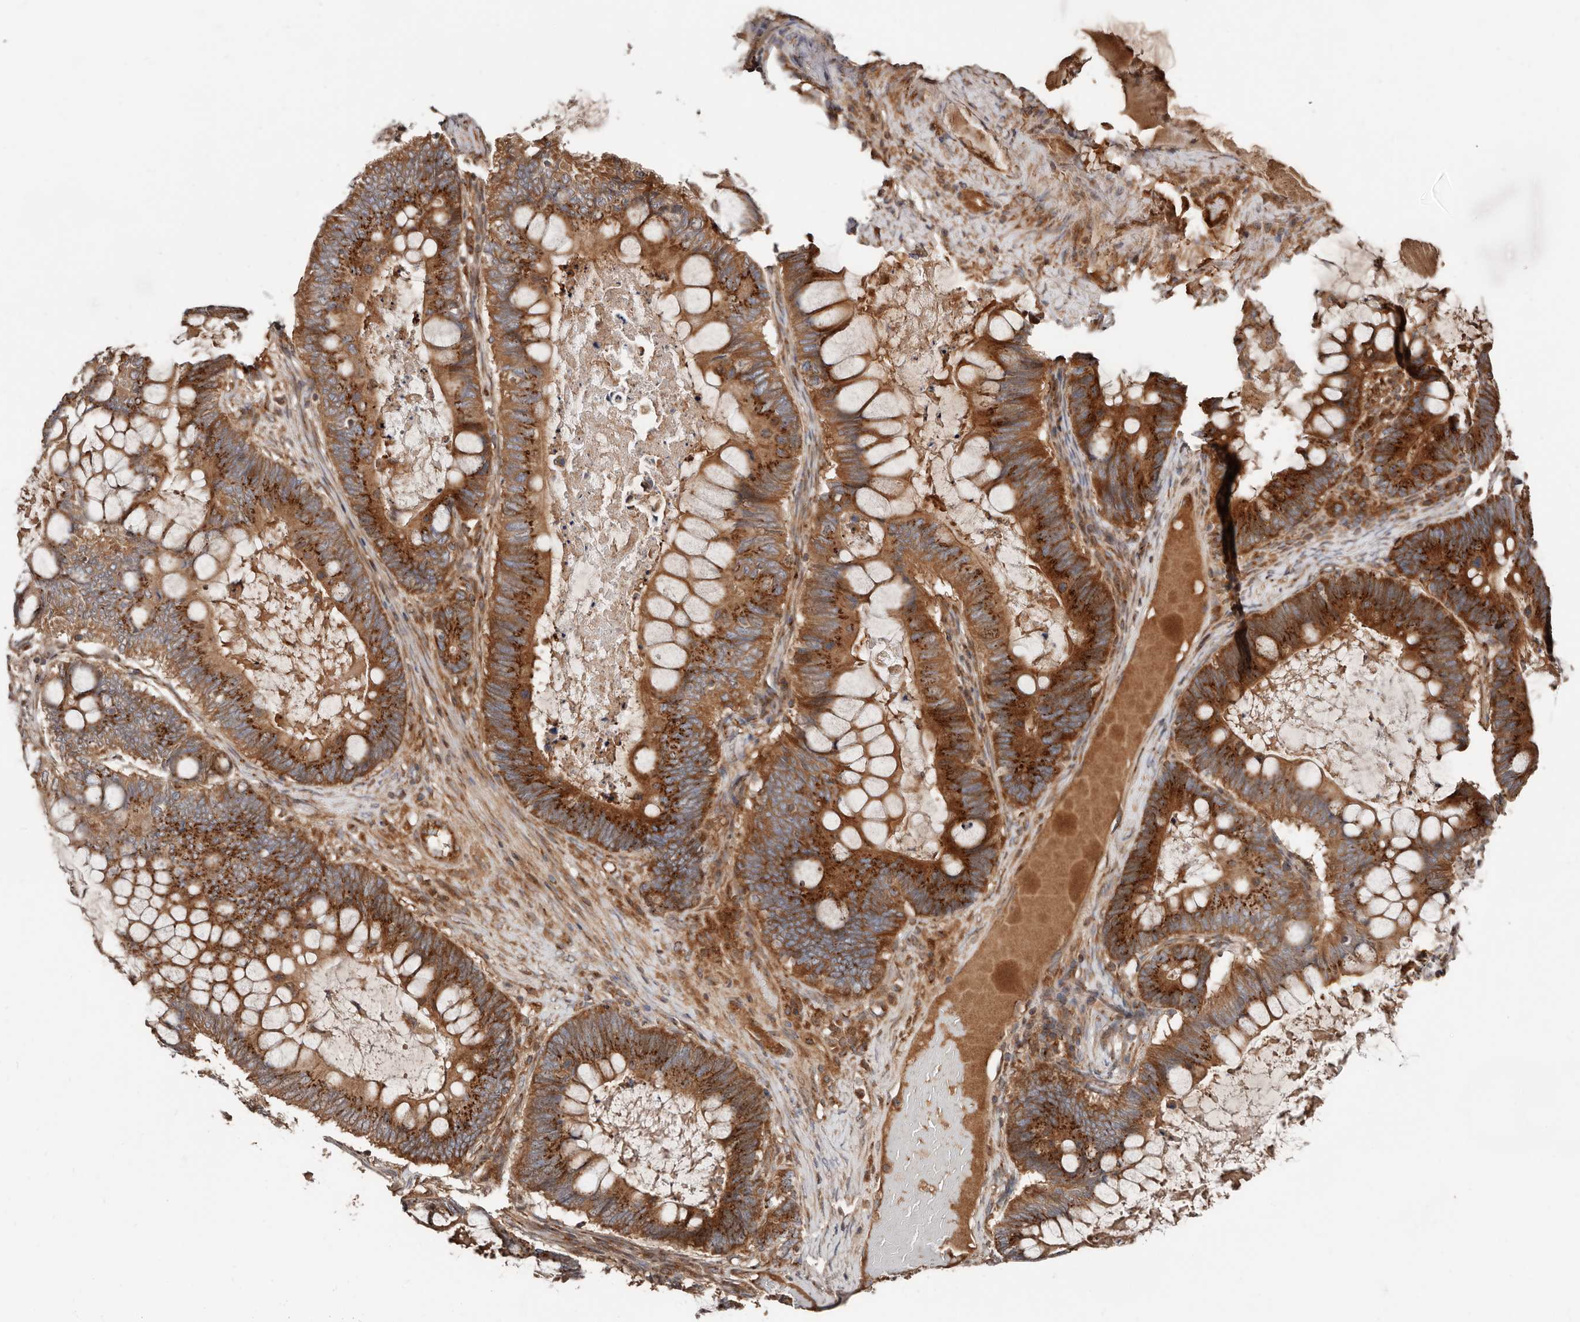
{"staining": {"intensity": "strong", "quantity": ">75%", "location": "cytoplasmic/membranous"}, "tissue": "ovarian cancer", "cell_type": "Tumor cells", "image_type": "cancer", "snomed": [{"axis": "morphology", "description": "Cystadenocarcinoma, mucinous, NOS"}, {"axis": "topography", "description": "Ovary"}], "caption": "Brown immunohistochemical staining in ovarian cancer reveals strong cytoplasmic/membranous positivity in about >75% of tumor cells.", "gene": "COG1", "patient": {"sex": "female", "age": 61}}